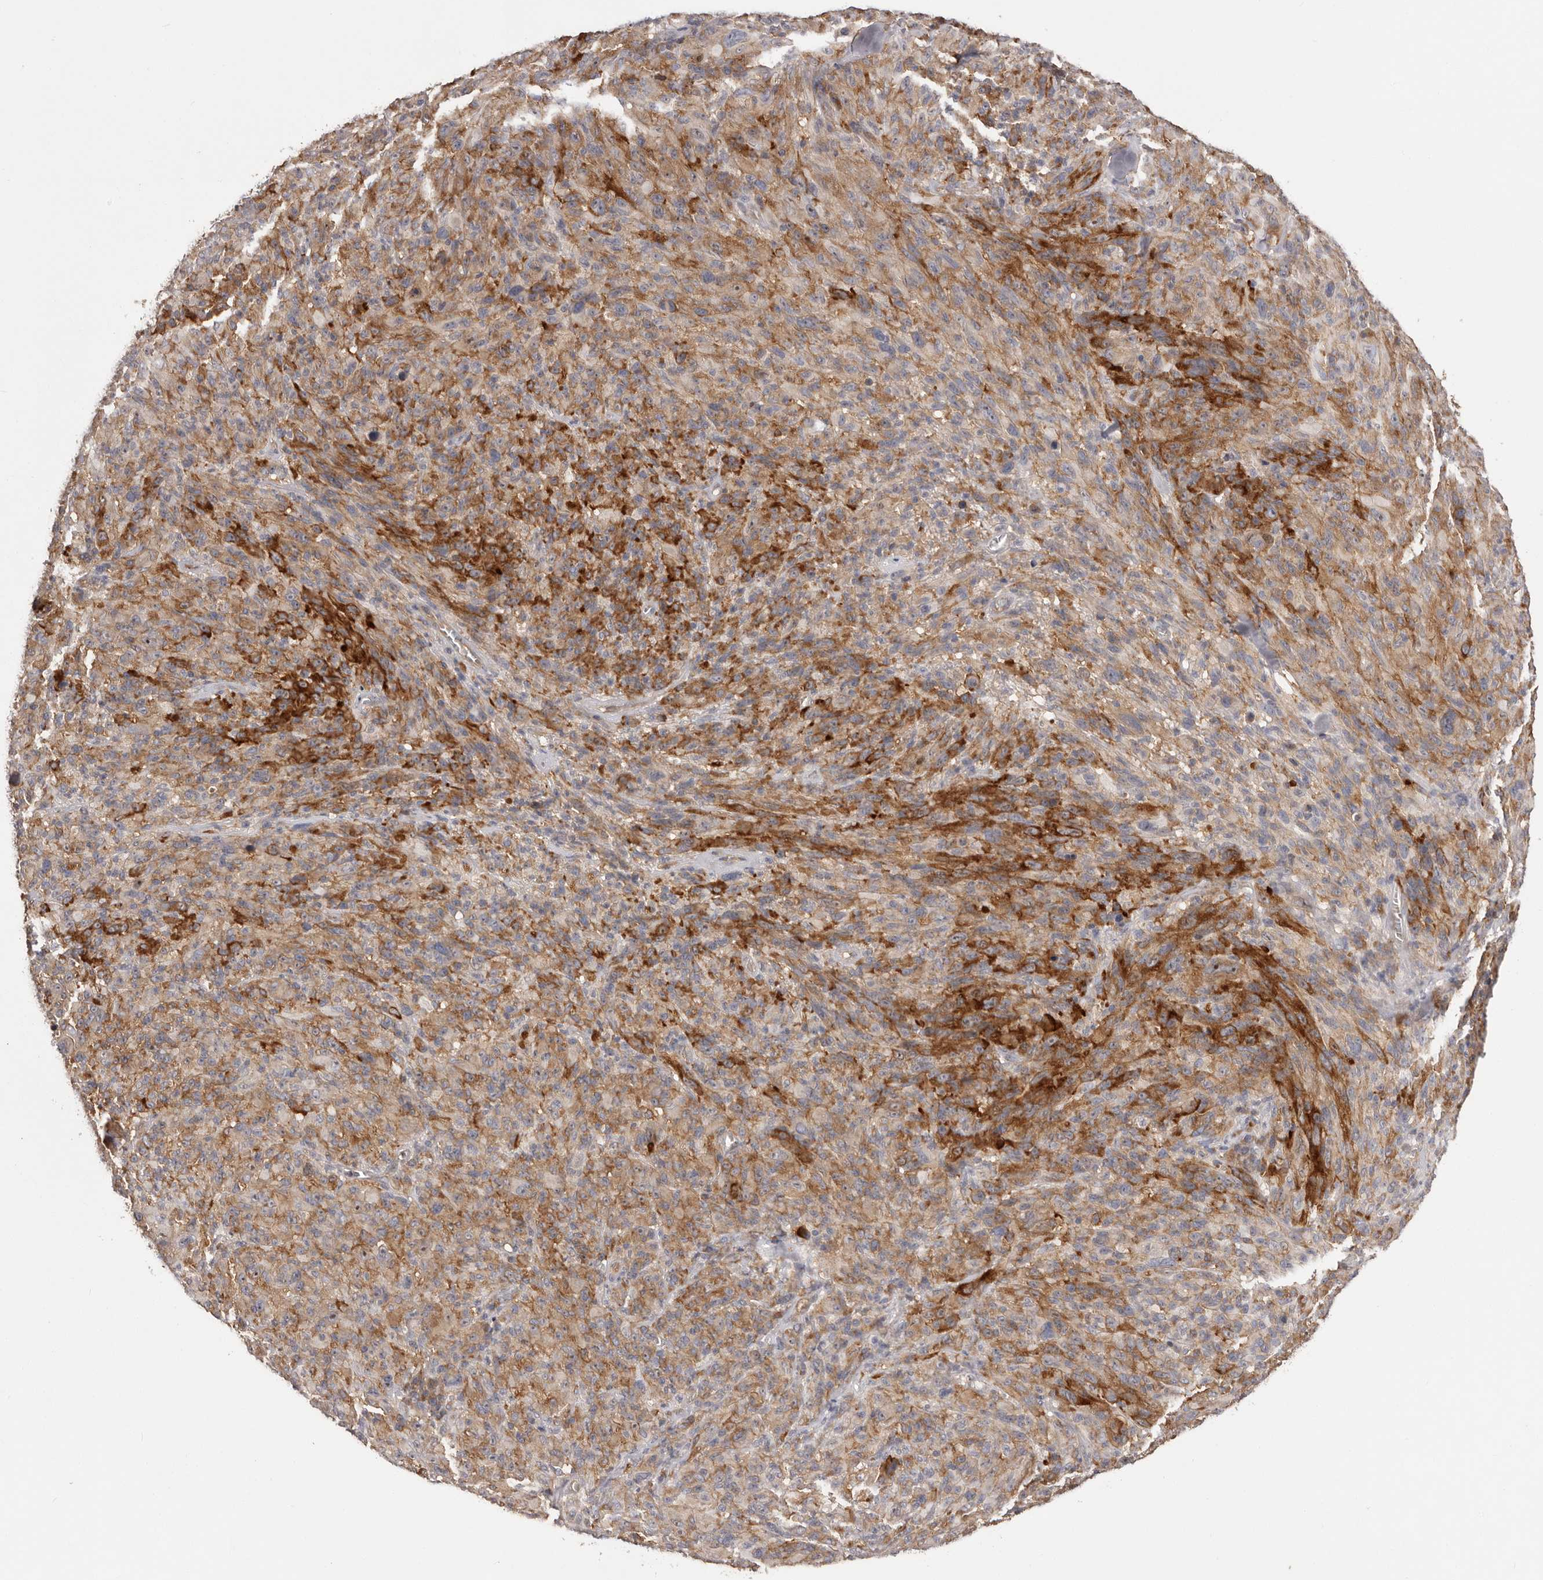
{"staining": {"intensity": "moderate", "quantity": ">75%", "location": "cytoplasmic/membranous"}, "tissue": "melanoma", "cell_type": "Tumor cells", "image_type": "cancer", "snomed": [{"axis": "morphology", "description": "Malignant melanoma, NOS"}, {"axis": "topography", "description": "Skin of head"}], "caption": "High-magnification brightfield microscopy of melanoma stained with DAB (brown) and counterstained with hematoxylin (blue). tumor cells exhibit moderate cytoplasmic/membranous expression is present in approximately>75% of cells.", "gene": "LTV1", "patient": {"sex": "male", "age": 96}}